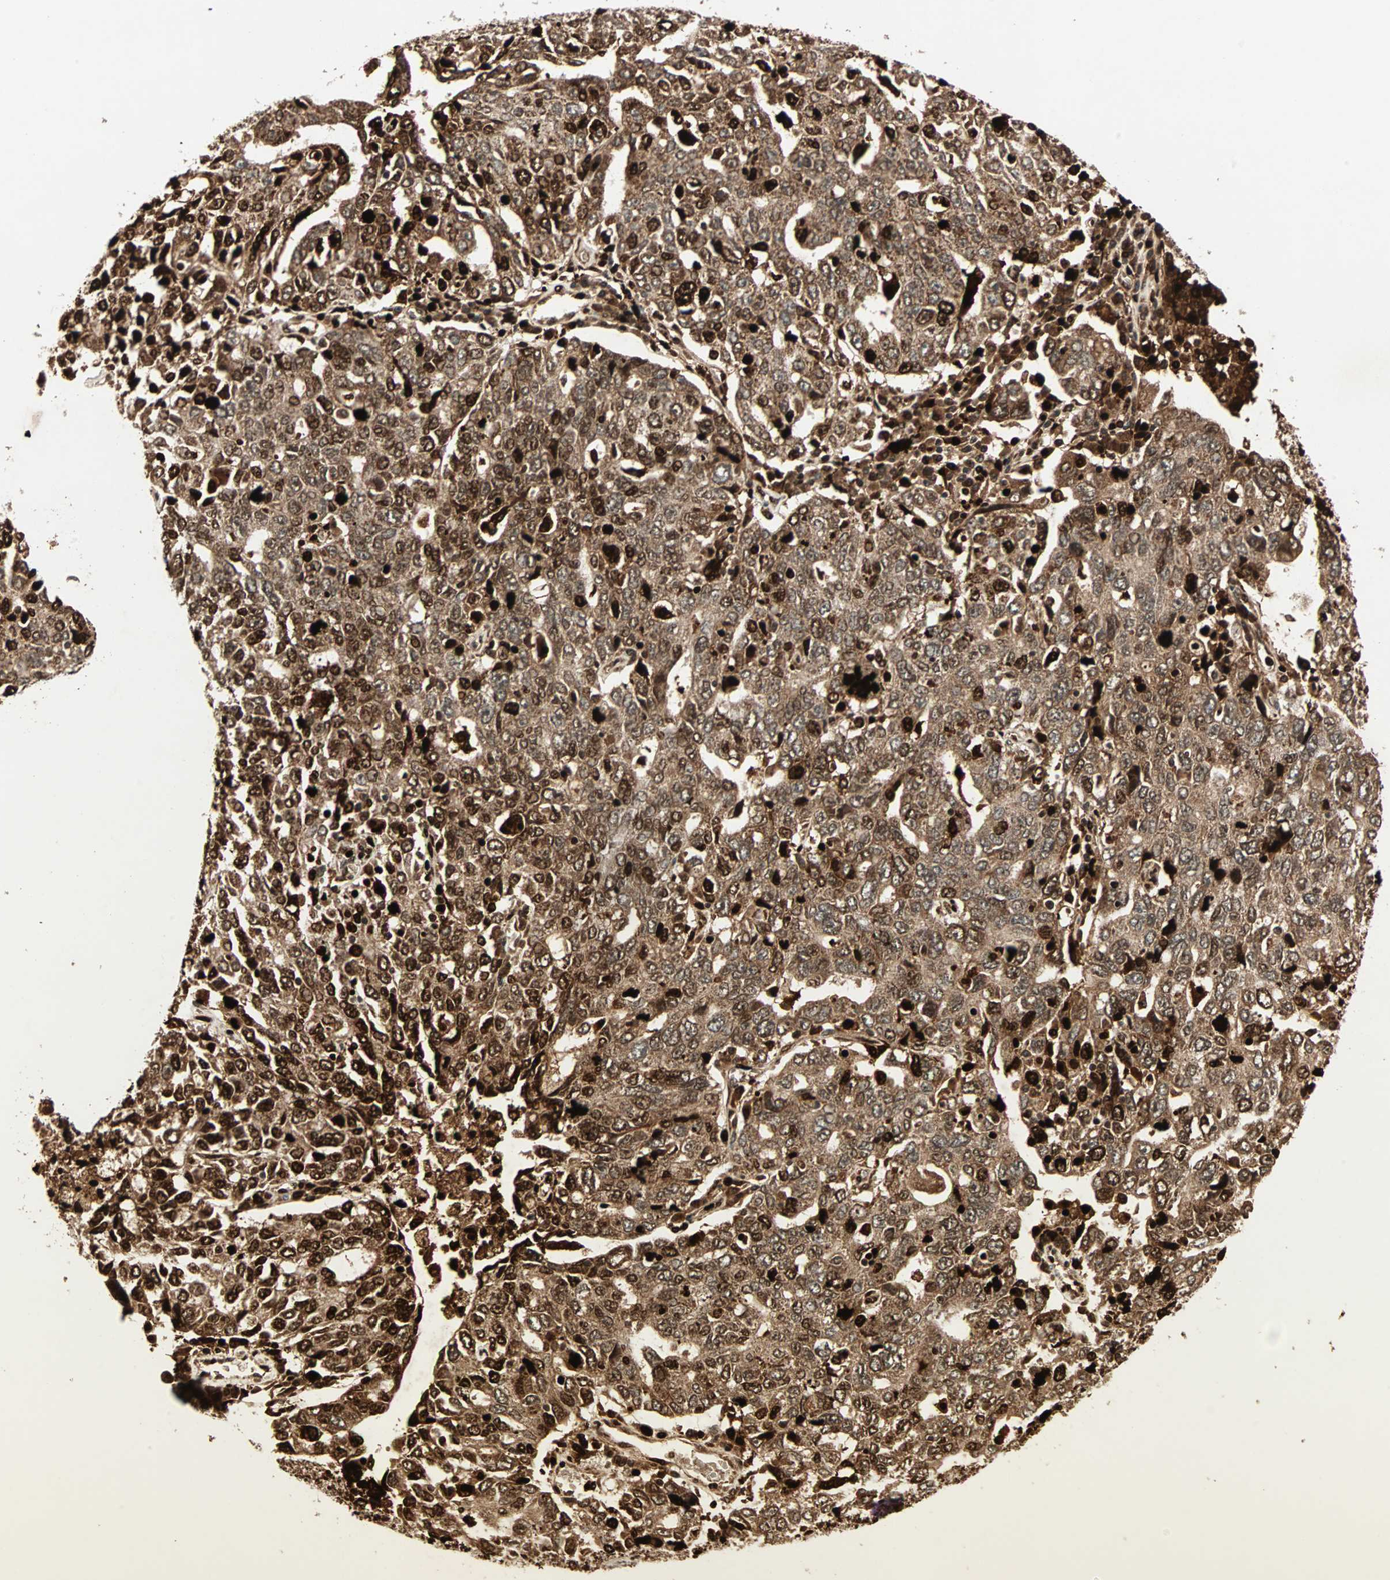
{"staining": {"intensity": "strong", "quantity": ">75%", "location": "cytoplasmic/membranous,nuclear"}, "tissue": "ovarian cancer", "cell_type": "Tumor cells", "image_type": "cancer", "snomed": [{"axis": "morphology", "description": "Carcinoma, endometroid"}, {"axis": "topography", "description": "Ovary"}], "caption": "Protein positivity by immunohistochemistry reveals strong cytoplasmic/membranous and nuclear staining in about >75% of tumor cells in ovarian endometroid carcinoma. The staining was performed using DAB, with brown indicating positive protein expression. Nuclei are stained blue with hematoxylin.", "gene": "RFFL", "patient": {"sex": "female", "age": 62}}